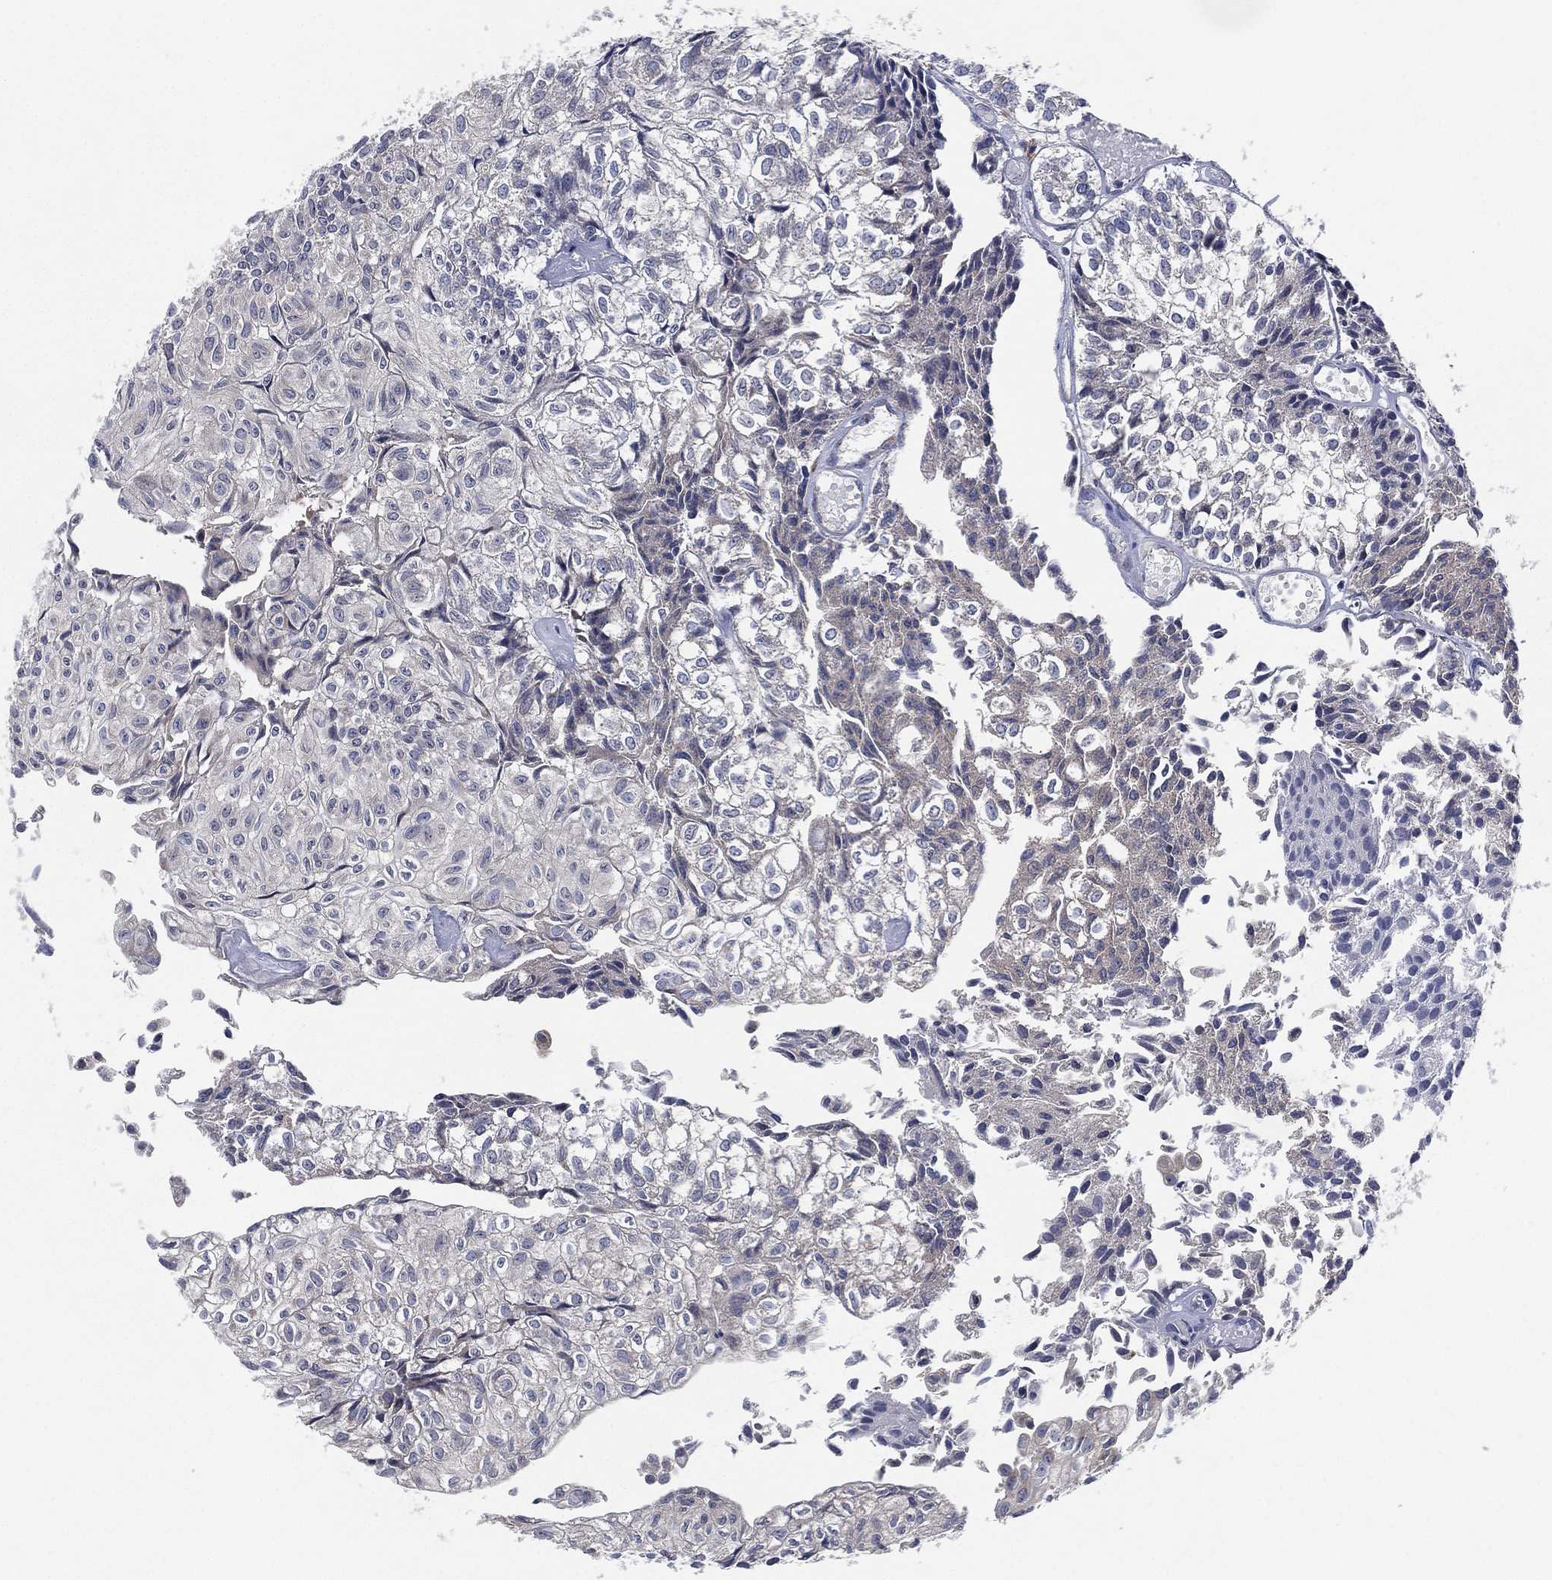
{"staining": {"intensity": "negative", "quantity": "none", "location": "none"}, "tissue": "urothelial cancer", "cell_type": "Tumor cells", "image_type": "cancer", "snomed": [{"axis": "morphology", "description": "Urothelial carcinoma, Low grade"}, {"axis": "topography", "description": "Urinary bladder"}], "caption": "Protein analysis of urothelial carcinoma (low-grade) demonstrates no significant expression in tumor cells.", "gene": "FAM104A", "patient": {"sex": "male", "age": 89}}